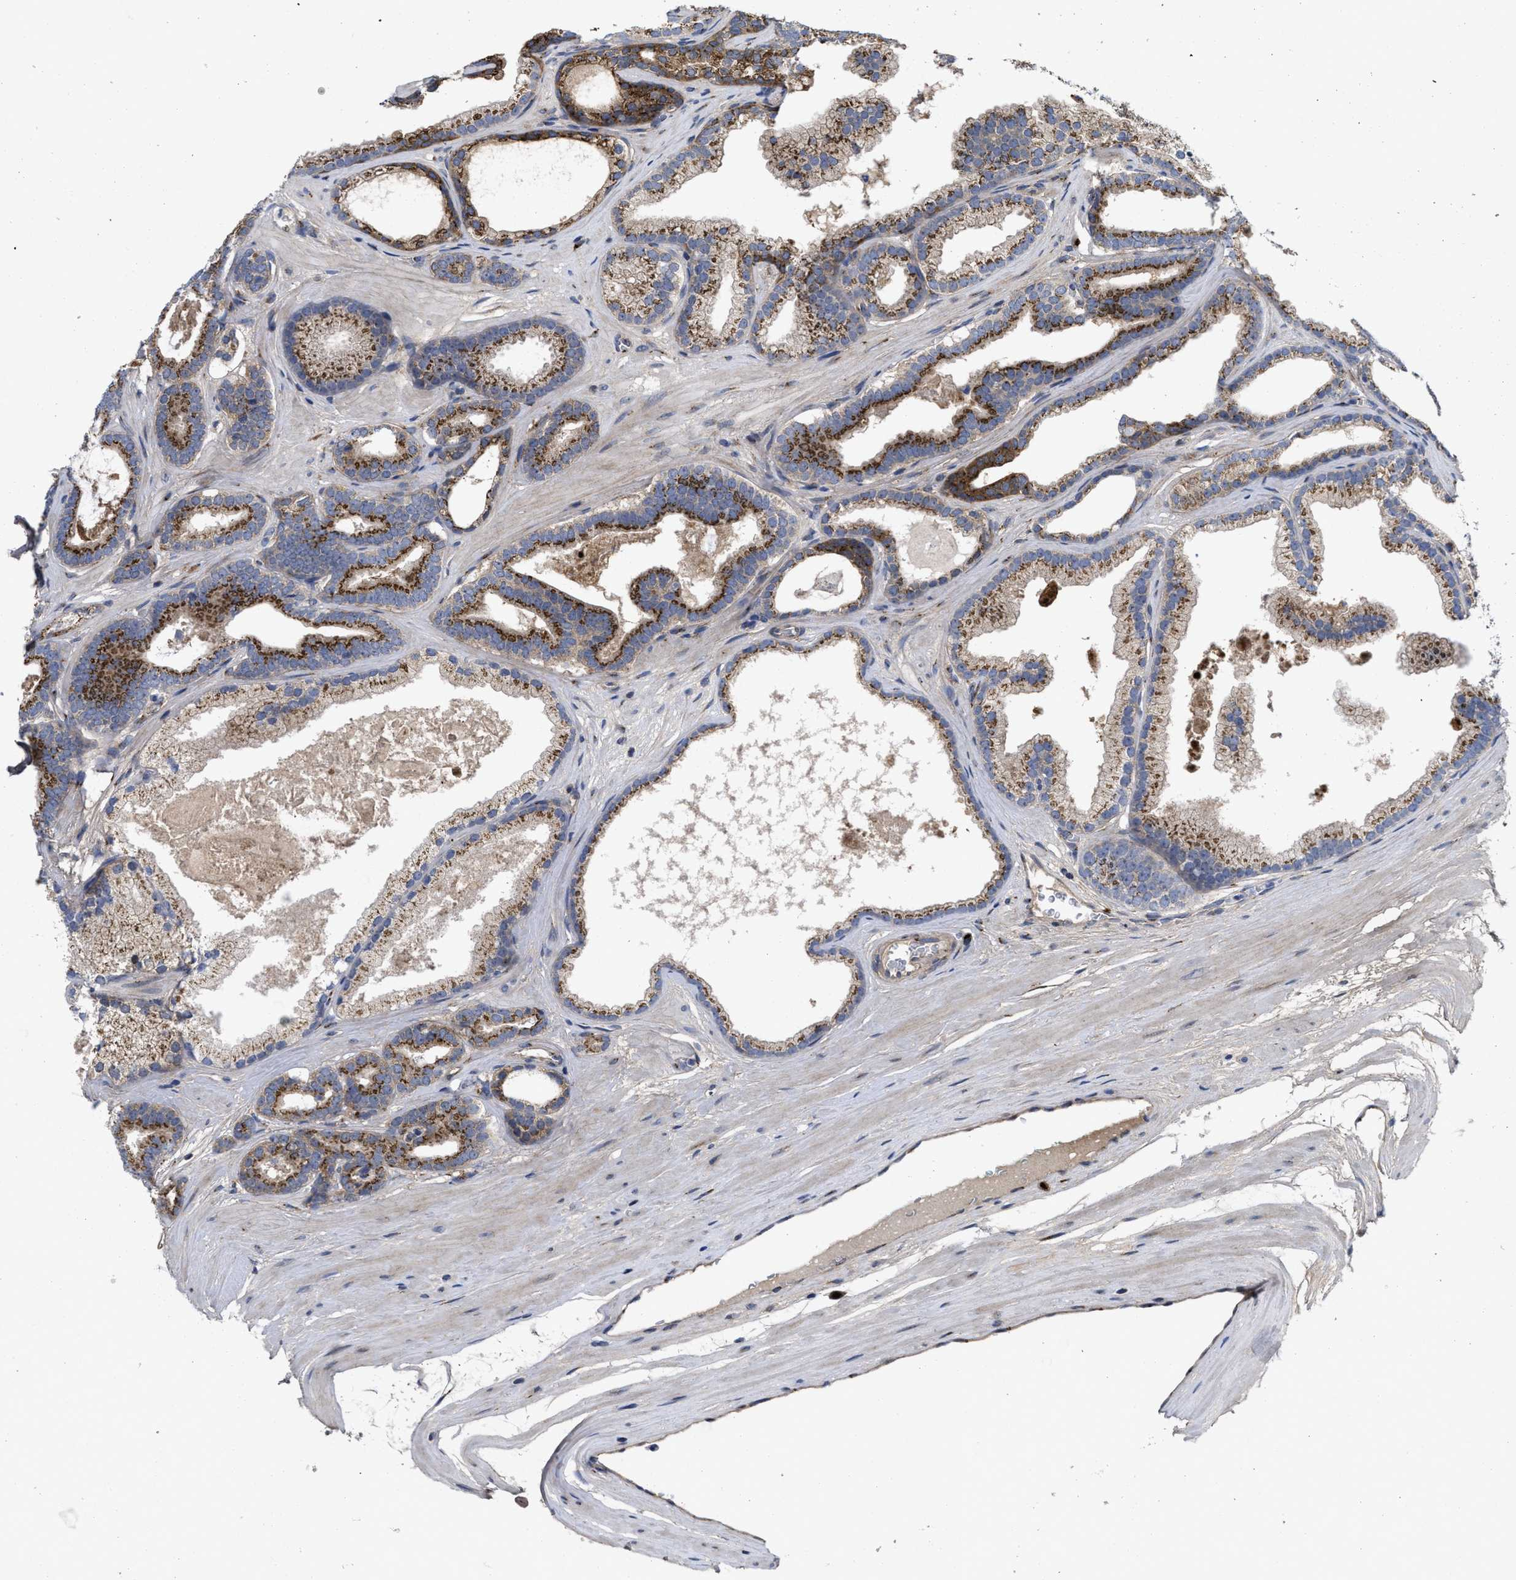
{"staining": {"intensity": "strong", "quantity": "25%-75%", "location": "cytoplasmic/membranous"}, "tissue": "prostate cancer", "cell_type": "Tumor cells", "image_type": "cancer", "snomed": [{"axis": "morphology", "description": "Adenocarcinoma, High grade"}, {"axis": "topography", "description": "Prostate"}], "caption": "Human prostate cancer (adenocarcinoma (high-grade)) stained with a protein marker shows strong staining in tumor cells.", "gene": "ZNF70", "patient": {"sex": "male", "age": 60}}